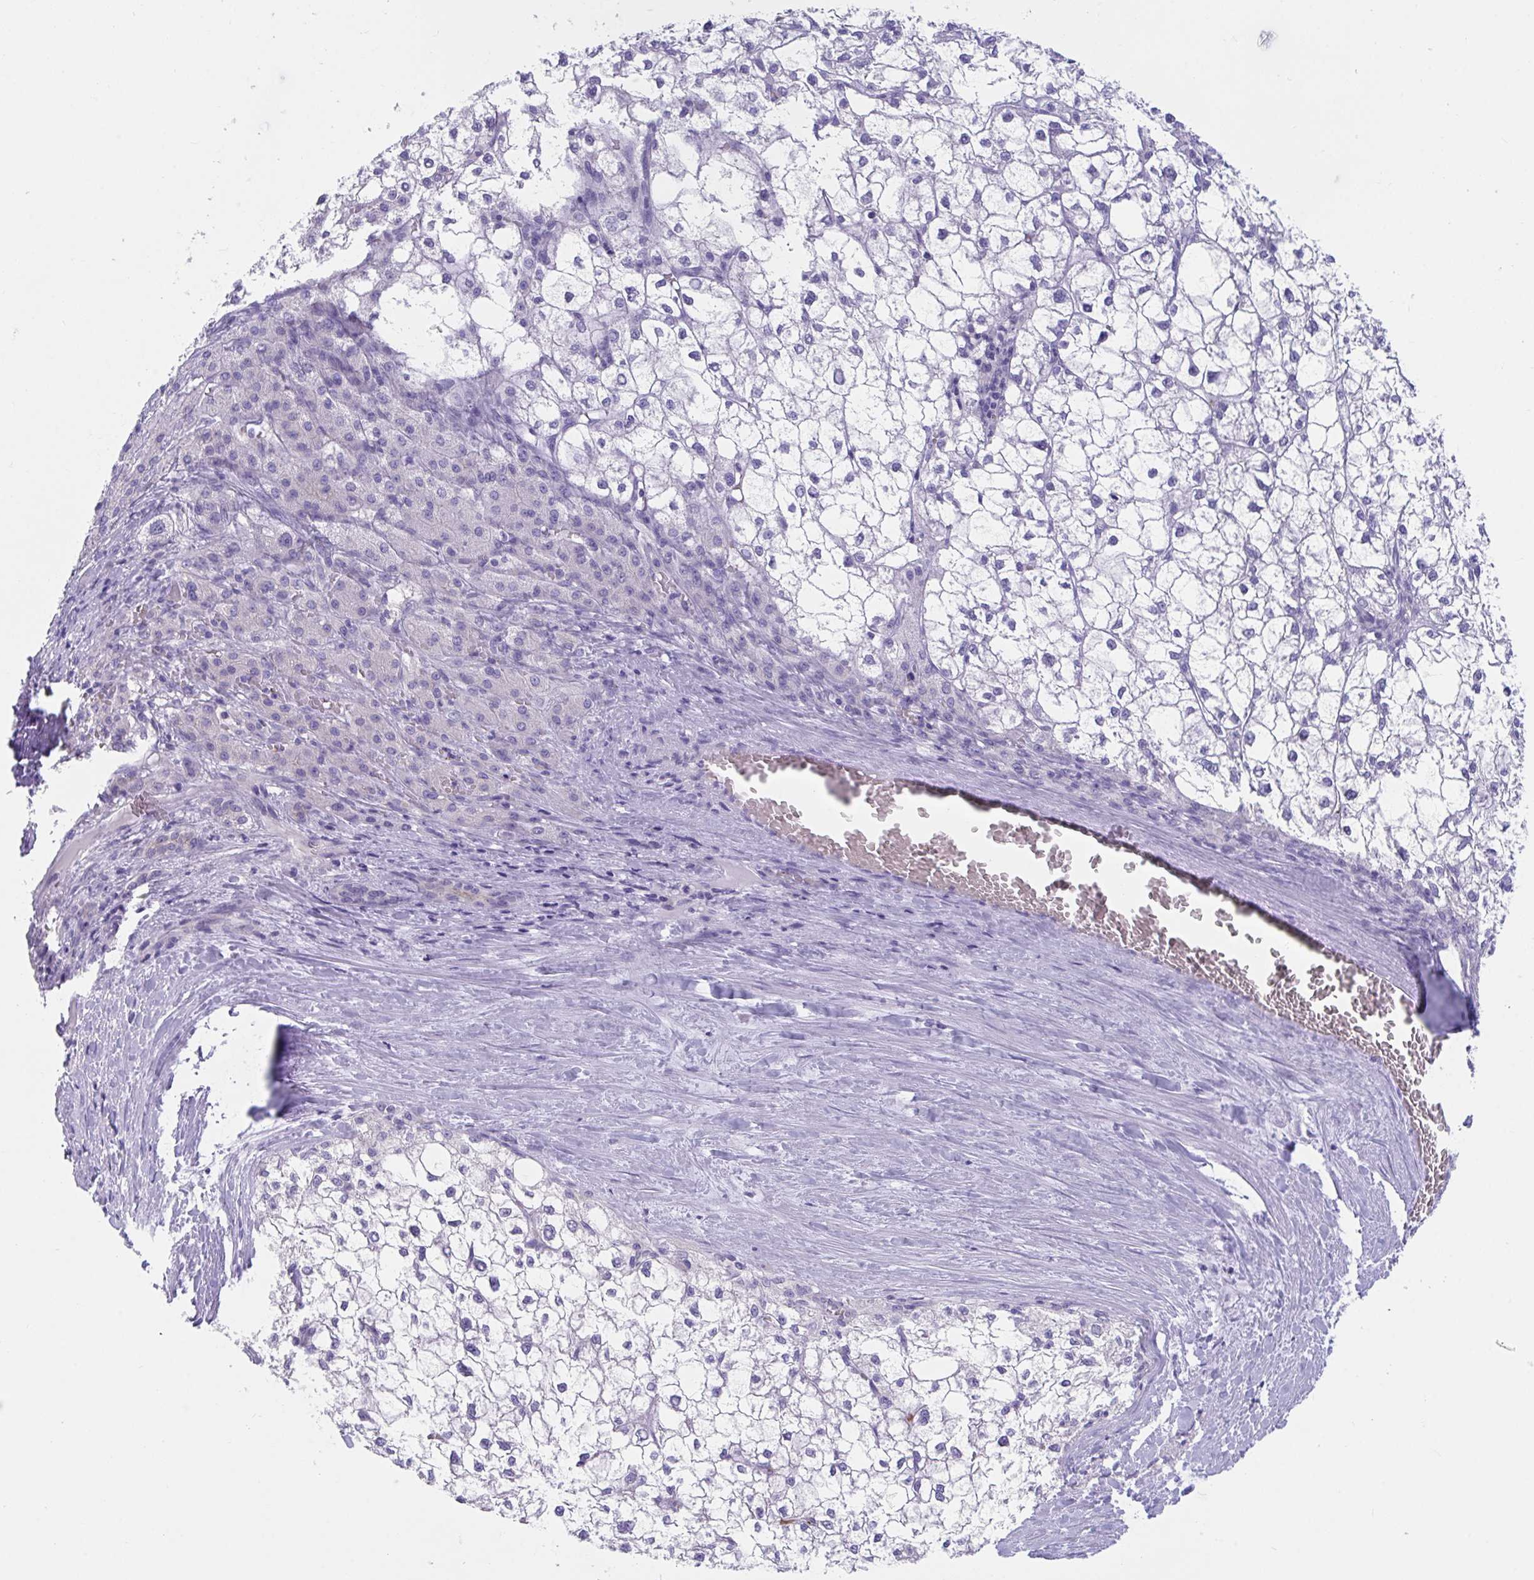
{"staining": {"intensity": "negative", "quantity": "none", "location": "none"}, "tissue": "liver cancer", "cell_type": "Tumor cells", "image_type": "cancer", "snomed": [{"axis": "morphology", "description": "Carcinoma, Hepatocellular, NOS"}, {"axis": "topography", "description": "Liver"}], "caption": "A photomicrograph of human hepatocellular carcinoma (liver) is negative for staining in tumor cells. Nuclei are stained in blue.", "gene": "TTC30B", "patient": {"sex": "female", "age": 43}}